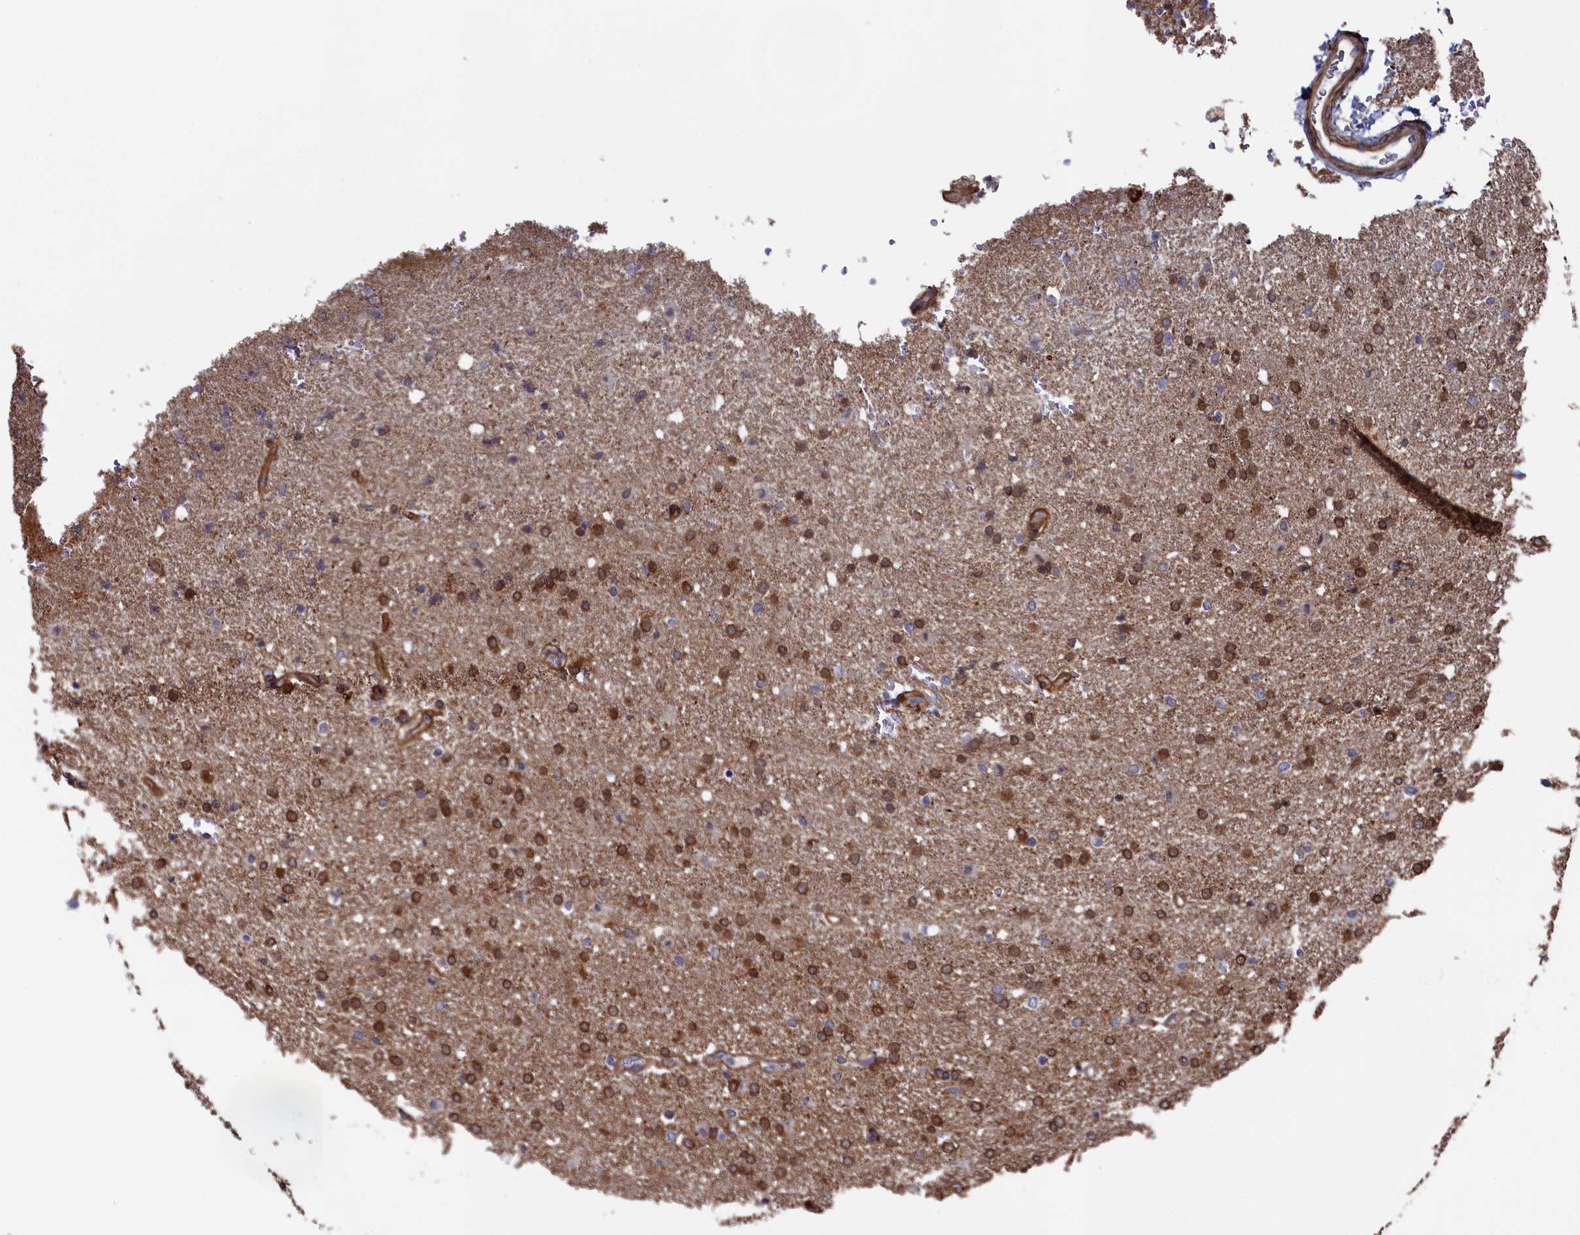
{"staining": {"intensity": "moderate", "quantity": ">75%", "location": "cytoplasmic/membranous"}, "tissue": "glioma", "cell_type": "Tumor cells", "image_type": "cancer", "snomed": [{"axis": "morphology", "description": "Glioma, malignant, High grade"}, {"axis": "topography", "description": "Brain"}], "caption": "A high-resolution micrograph shows immunohistochemistry staining of malignant glioma (high-grade), which reveals moderate cytoplasmic/membranous positivity in about >75% of tumor cells.", "gene": "ZNF891", "patient": {"sex": "male", "age": 72}}